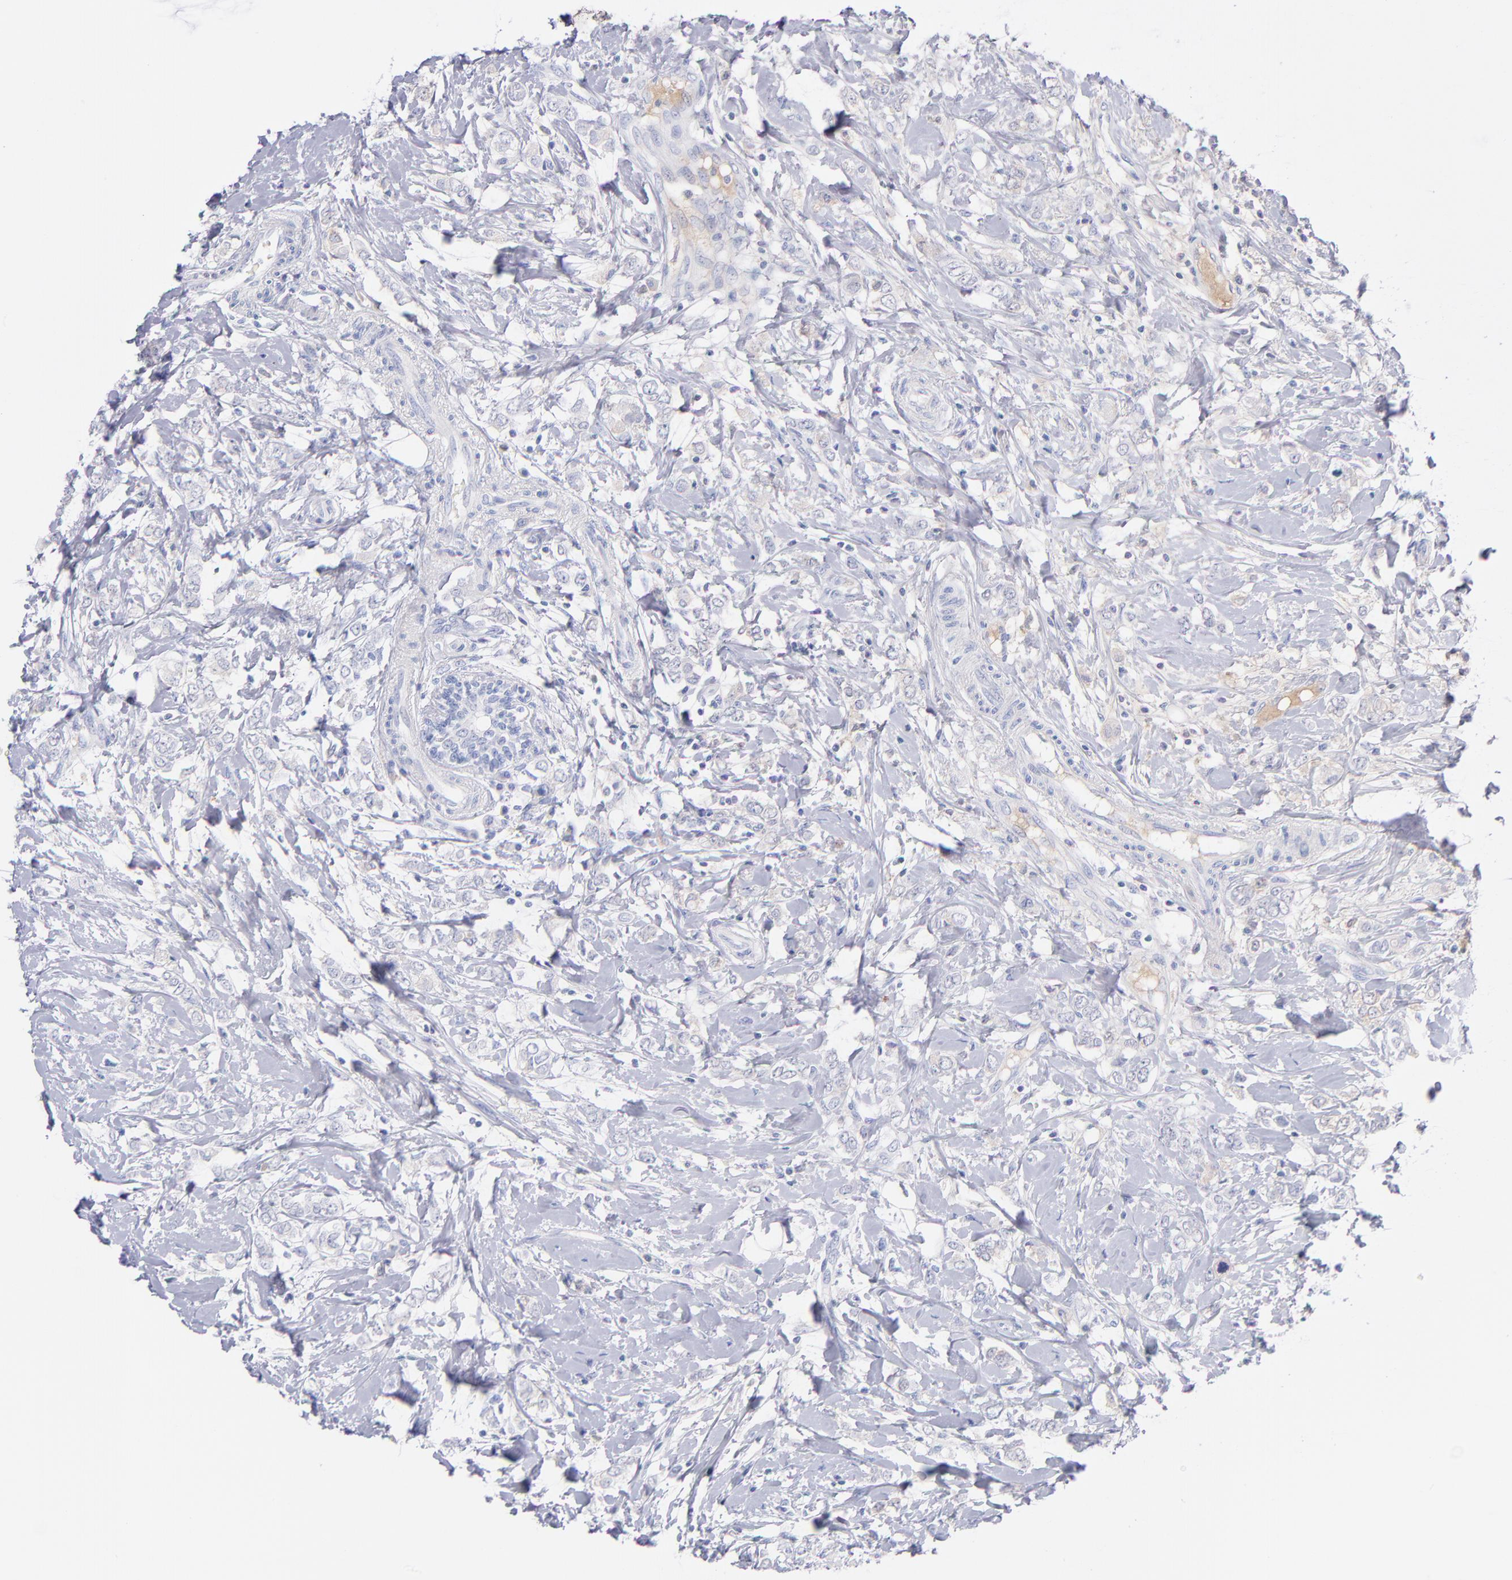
{"staining": {"intensity": "negative", "quantity": "none", "location": "none"}, "tissue": "breast cancer", "cell_type": "Tumor cells", "image_type": "cancer", "snomed": [{"axis": "morphology", "description": "Normal tissue, NOS"}, {"axis": "morphology", "description": "Lobular carcinoma"}, {"axis": "topography", "description": "Breast"}], "caption": "Immunohistochemistry (IHC) image of human breast lobular carcinoma stained for a protein (brown), which demonstrates no staining in tumor cells.", "gene": "HP", "patient": {"sex": "female", "age": 47}}